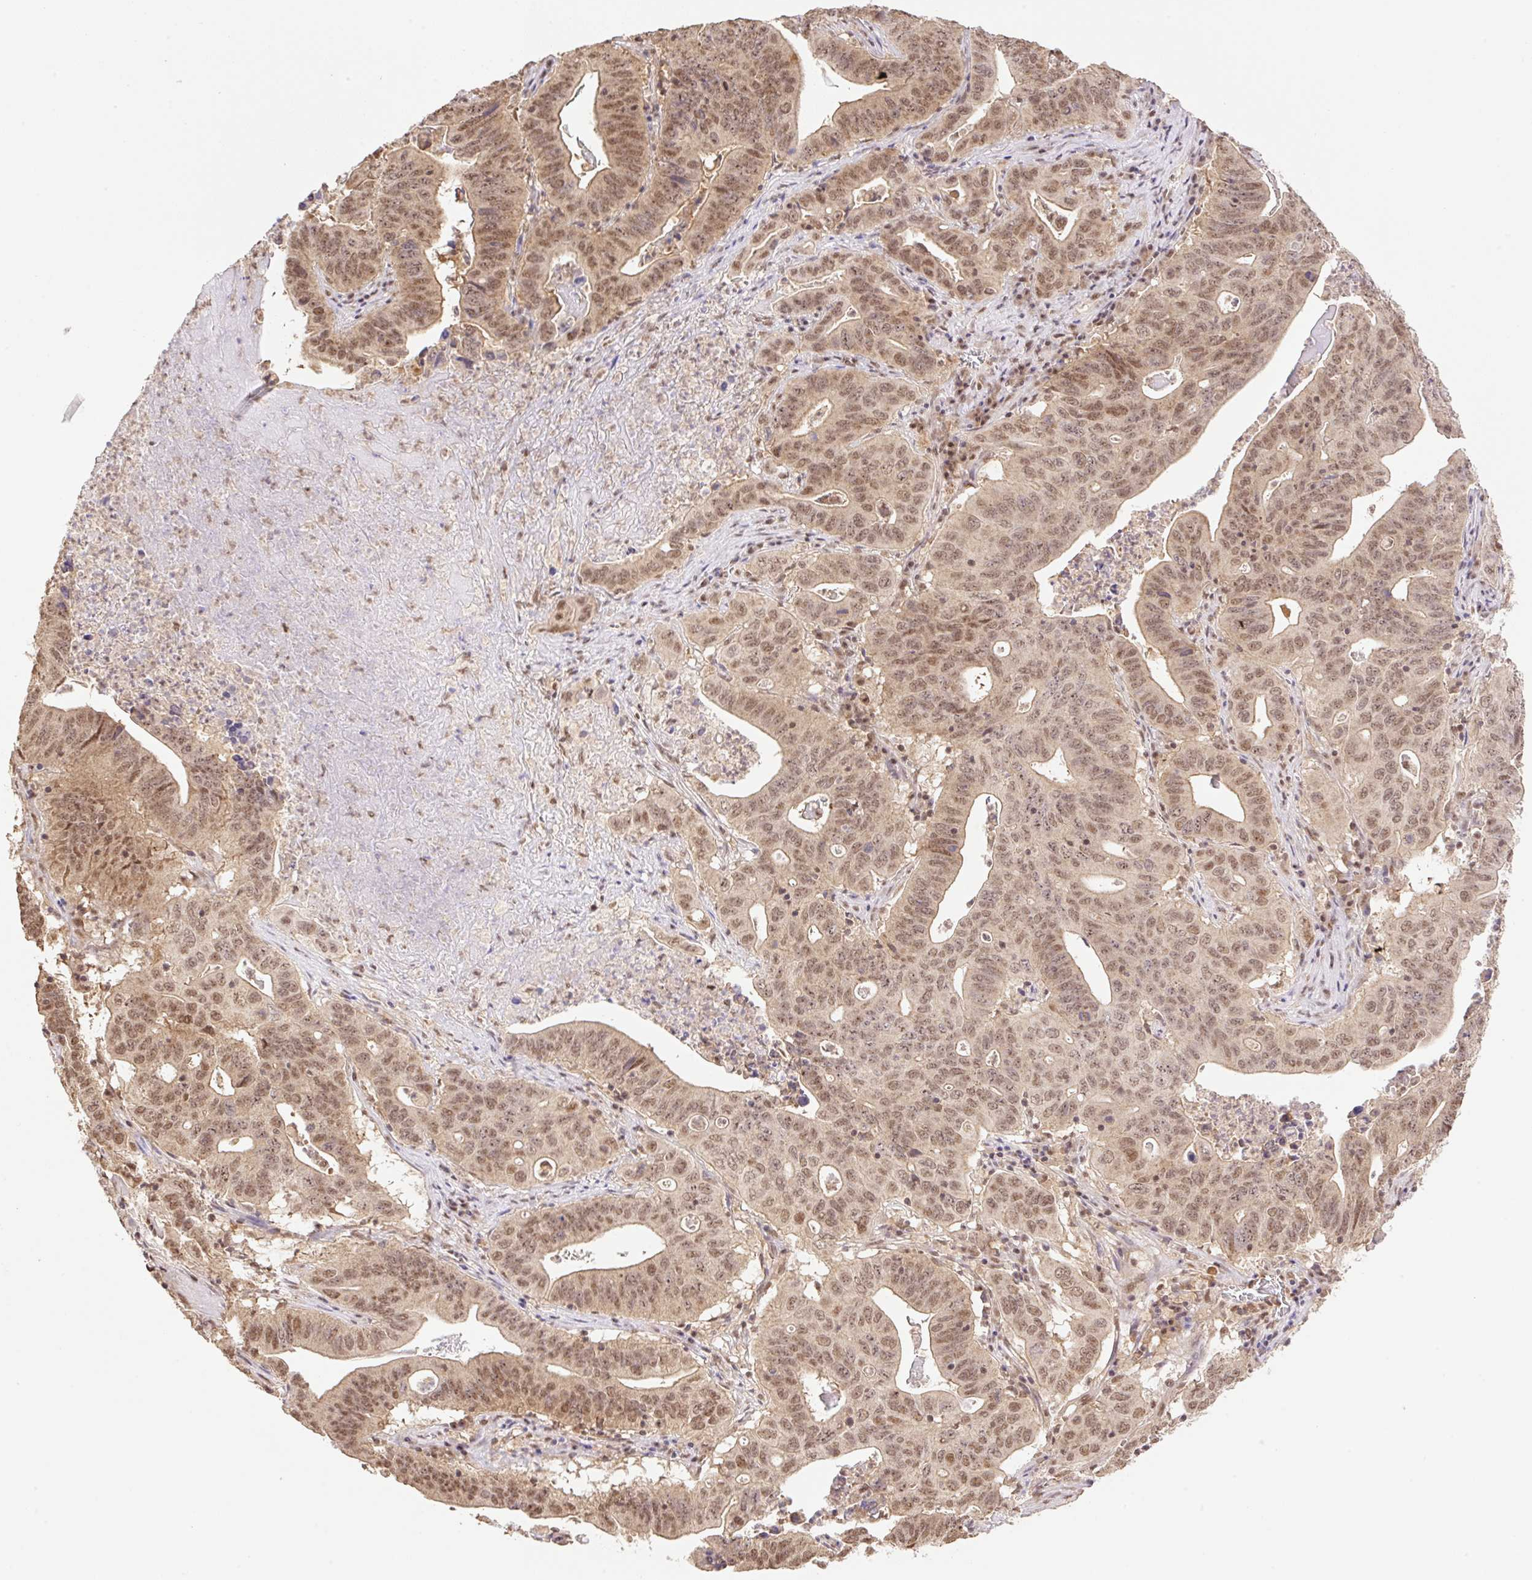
{"staining": {"intensity": "moderate", "quantity": ">75%", "location": "nuclear"}, "tissue": "lung cancer", "cell_type": "Tumor cells", "image_type": "cancer", "snomed": [{"axis": "morphology", "description": "Adenocarcinoma, NOS"}, {"axis": "topography", "description": "Lung"}], "caption": "Human lung adenocarcinoma stained with a protein marker displays moderate staining in tumor cells.", "gene": "VPS25", "patient": {"sex": "female", "age": 60}}